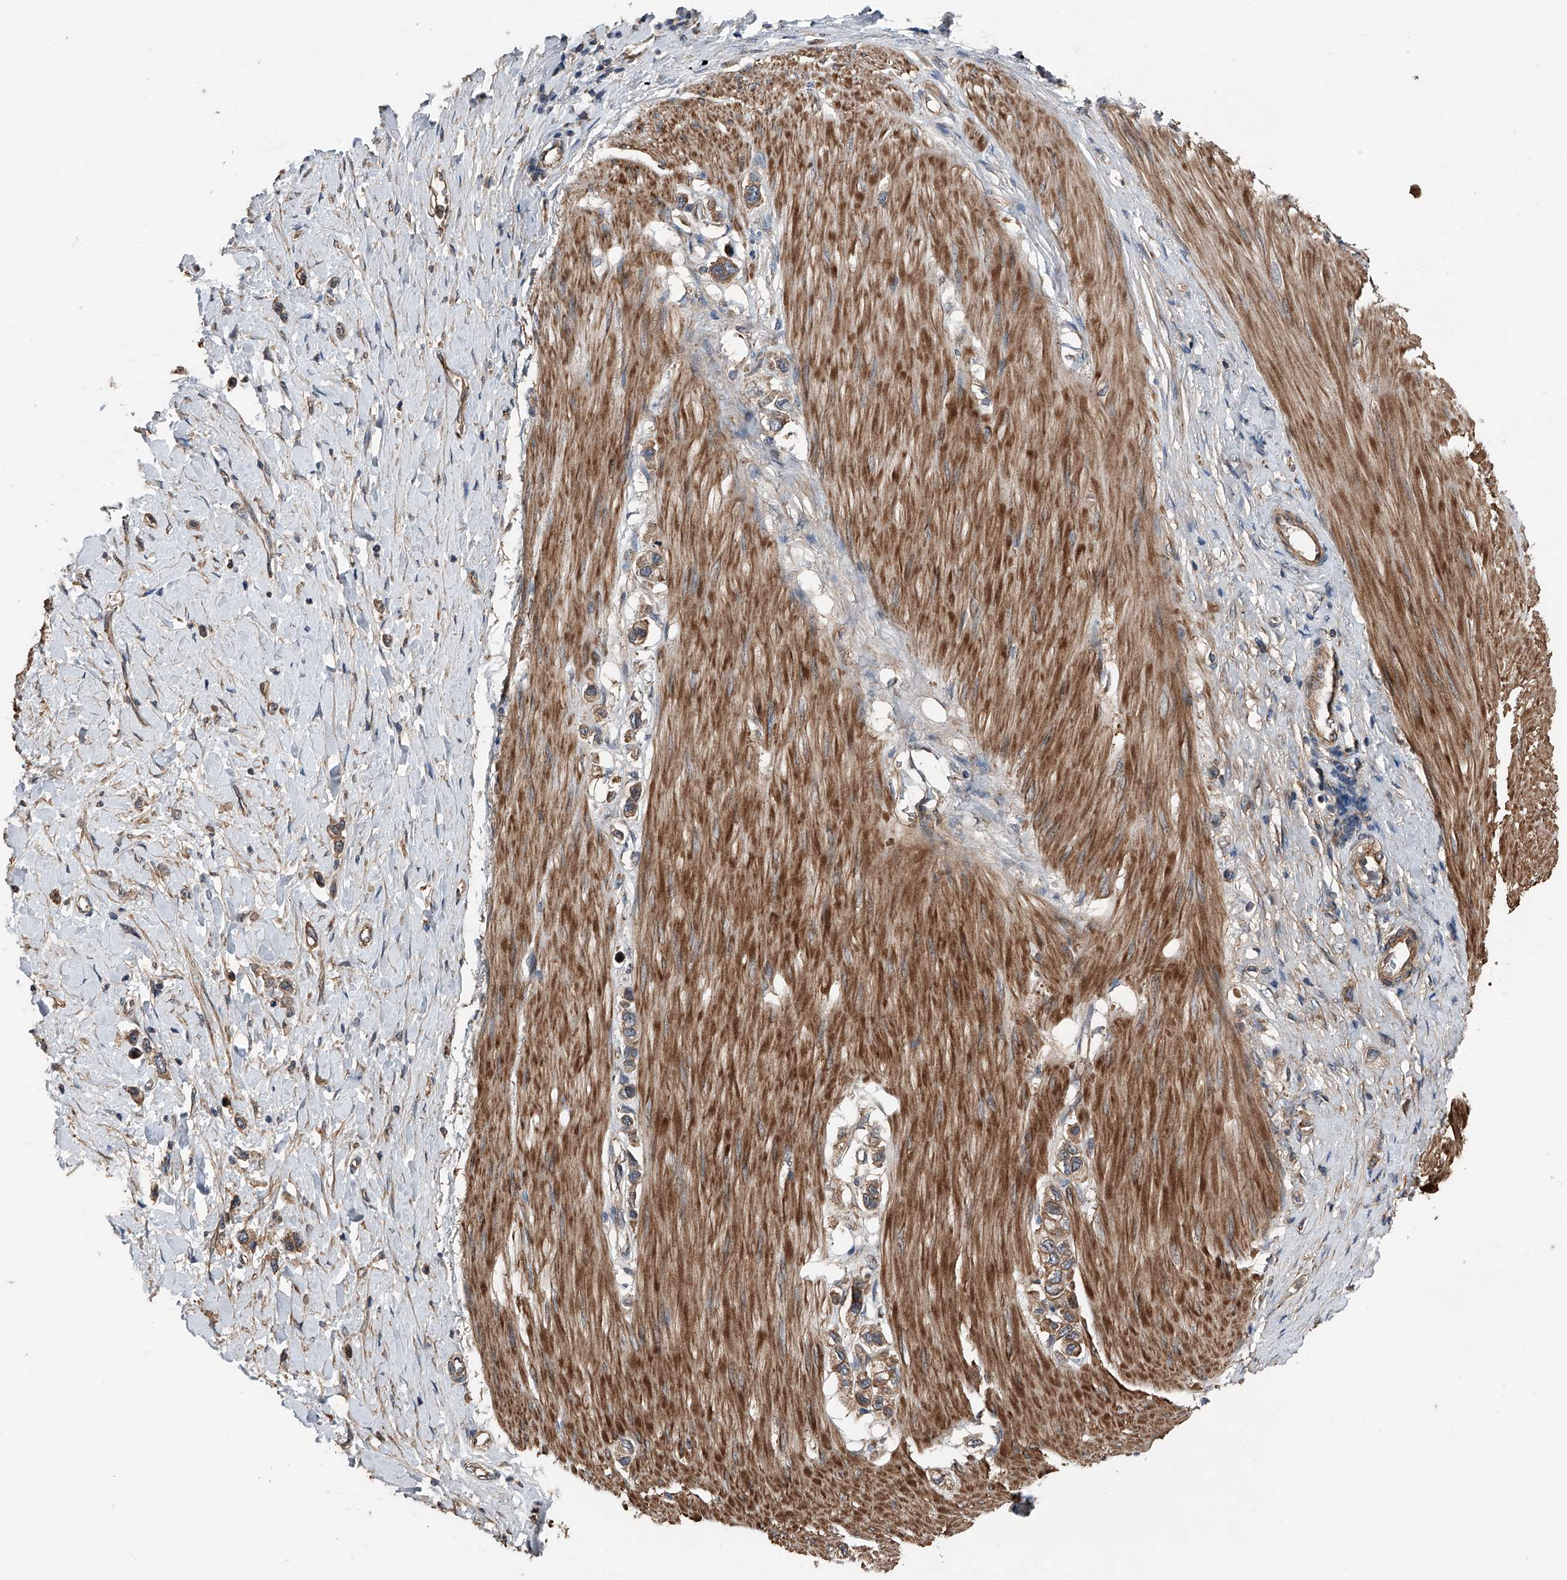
{"staining": {"intensity": "moderate", "quantity": ">75%", "location": "cytoplasmic/membranous"}, "tissue": "stomach cancer", "cell_type": "Tumor cells", "image_type": "cancer", "snomed": [{"axis": "morphology", "description": "Adenocarcinoma, NOS"}, {"axis": "topography", "description": "Stomach"}], "caption": "This image reveals immunohistochemistry (IHC) staining of adenocarcinoma (stomach), with medium moderate cytoplasmic/membranous staining in about >75% of tumor cells.", "gene": "KCNJ2", "patient": {"sex": "female", "age": 65}}